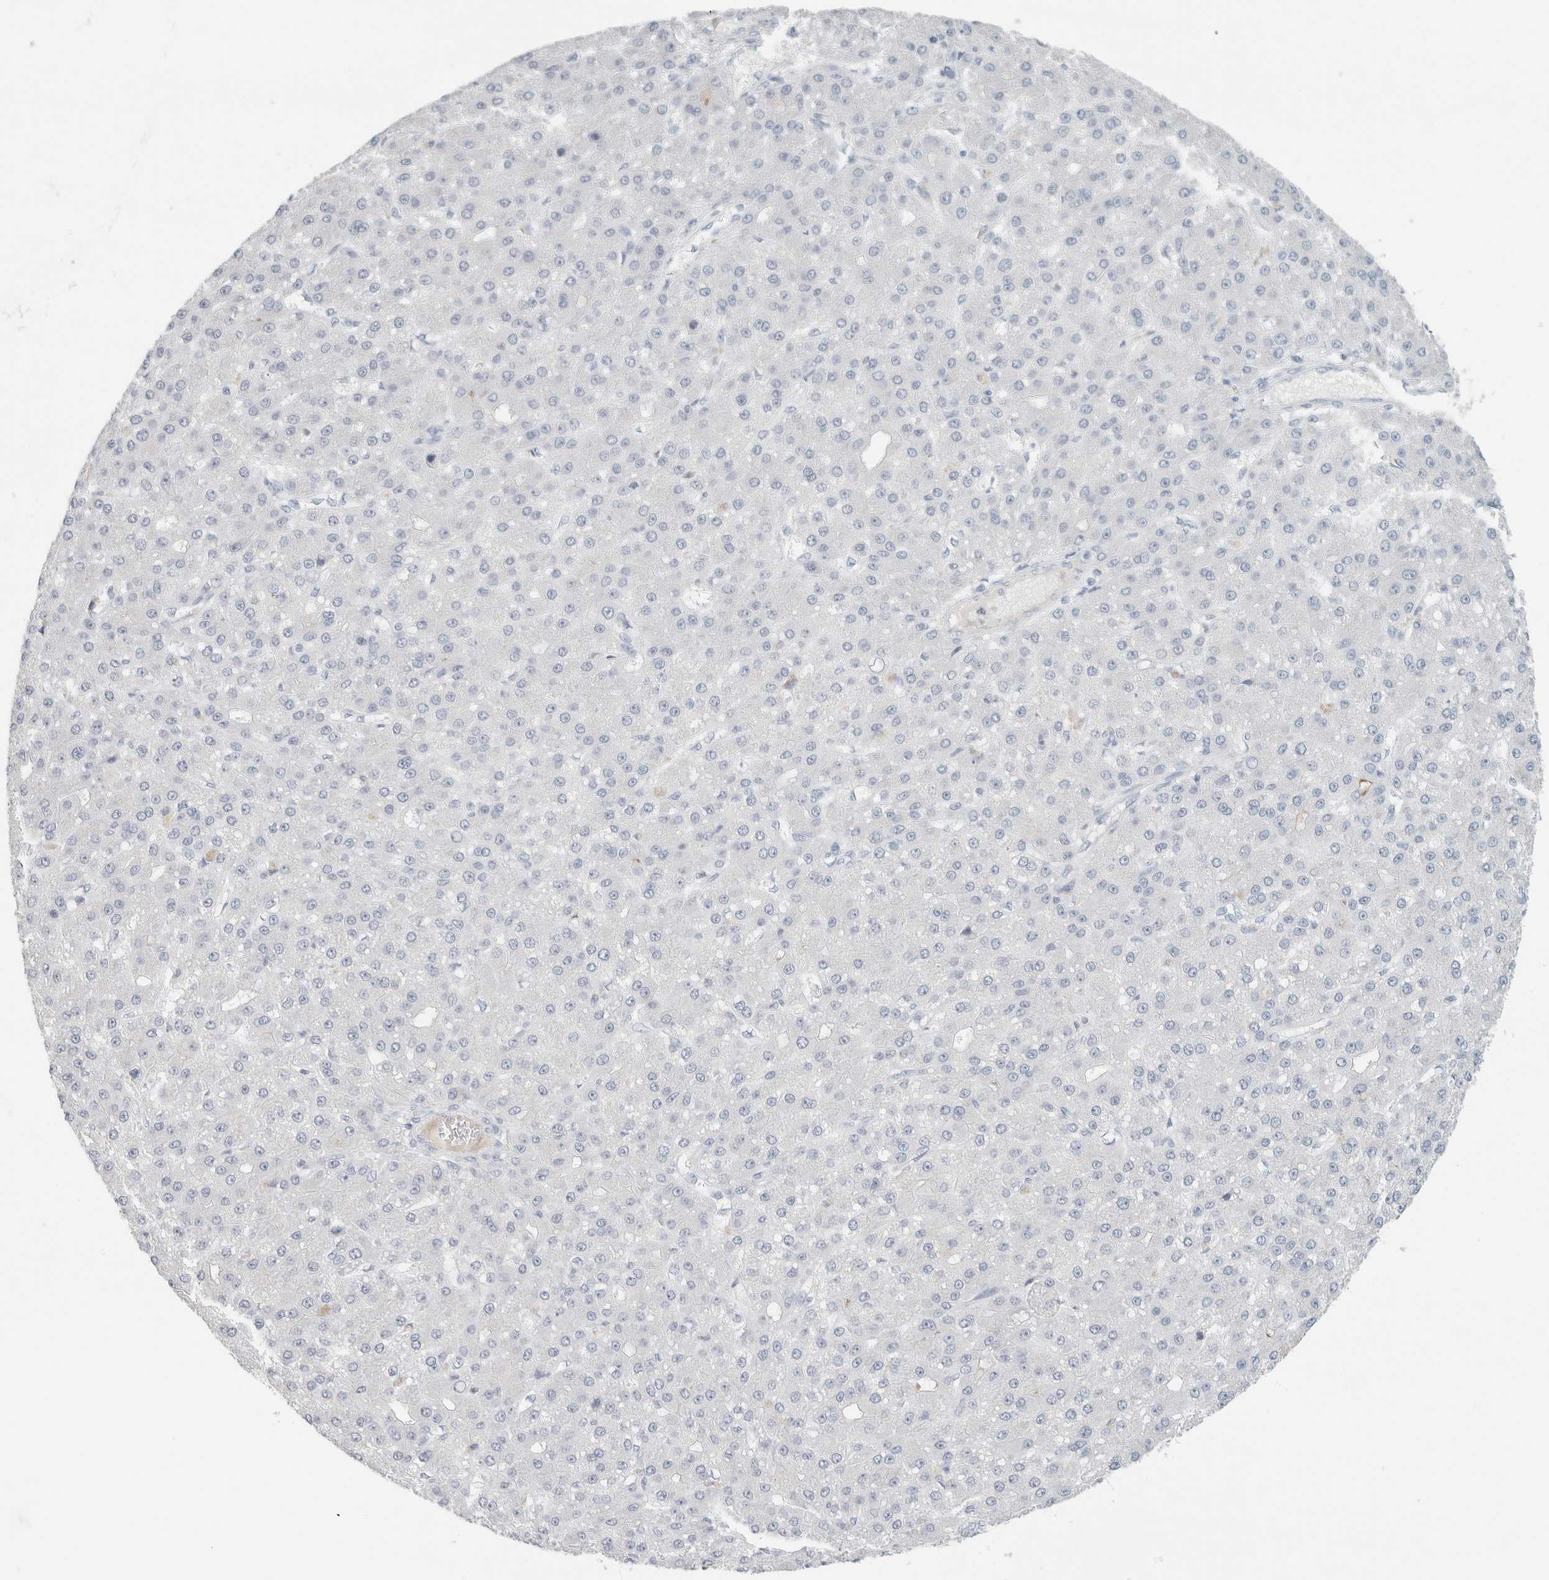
{"staining": {"intensity": "negative", "quantity": "none", "location": "none"}, "tissue": "liver cancer", "cell_type": "Tumor cells", "image_type": "cancer", "snomed": [{"axis": "morphology", "description": "Carcinoma, Hepatocellular, NOS"}, {"axis": "topography", "description": "Liver"}], "caption": "Immunohistochemistry histopathology image of liver cancer (hepatocellular carcinoma) stained for a protein (brown), which shows no expression in tumor cells. (DAB (3,3'-diaminobenzidine) immunohistochemistry with hematoxylin counter stain).", "gene": "IL6", "patient": {"sex": "male", "age": 67}}